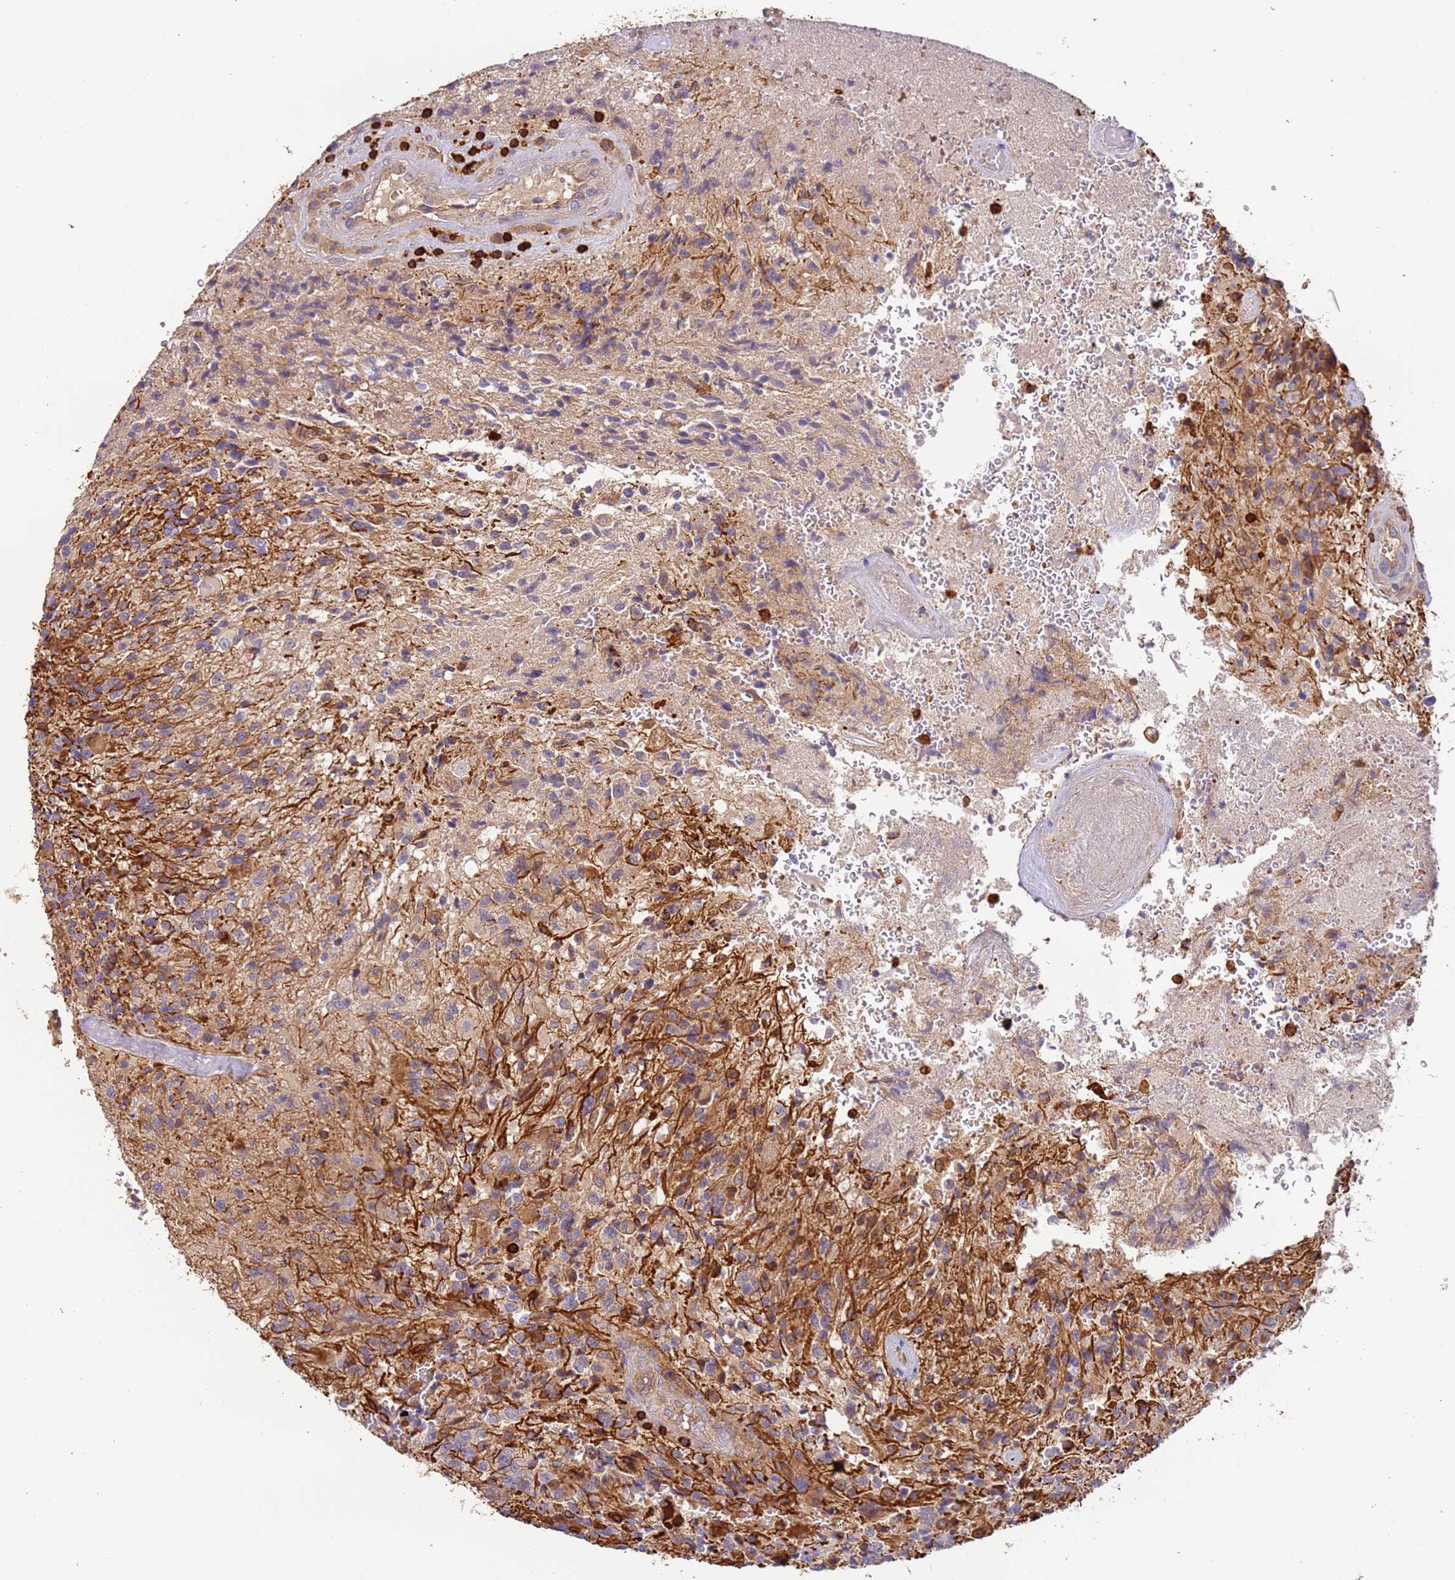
{"staining": {"intensity": "negative", "quantity": "none", "location": "none"}, "tissue": "glioma", "cell_type": "Tumor cells", "image_type": "cancer", "snomed": [{"axis": "morphology", "description": "Normal tissue, NOS"}, {"axis": "morphology", "description": "Glioma, malignant, High grade"}, {"axis": "topography", "description": "Cerebral cortex"}], "caption": "High-grade glioma (malignant) was stained to show a protein in brown. There is no significant staining in tumor cells.", "gene": "OR6P1", "patient": {"sex": "male", "age": 56}}